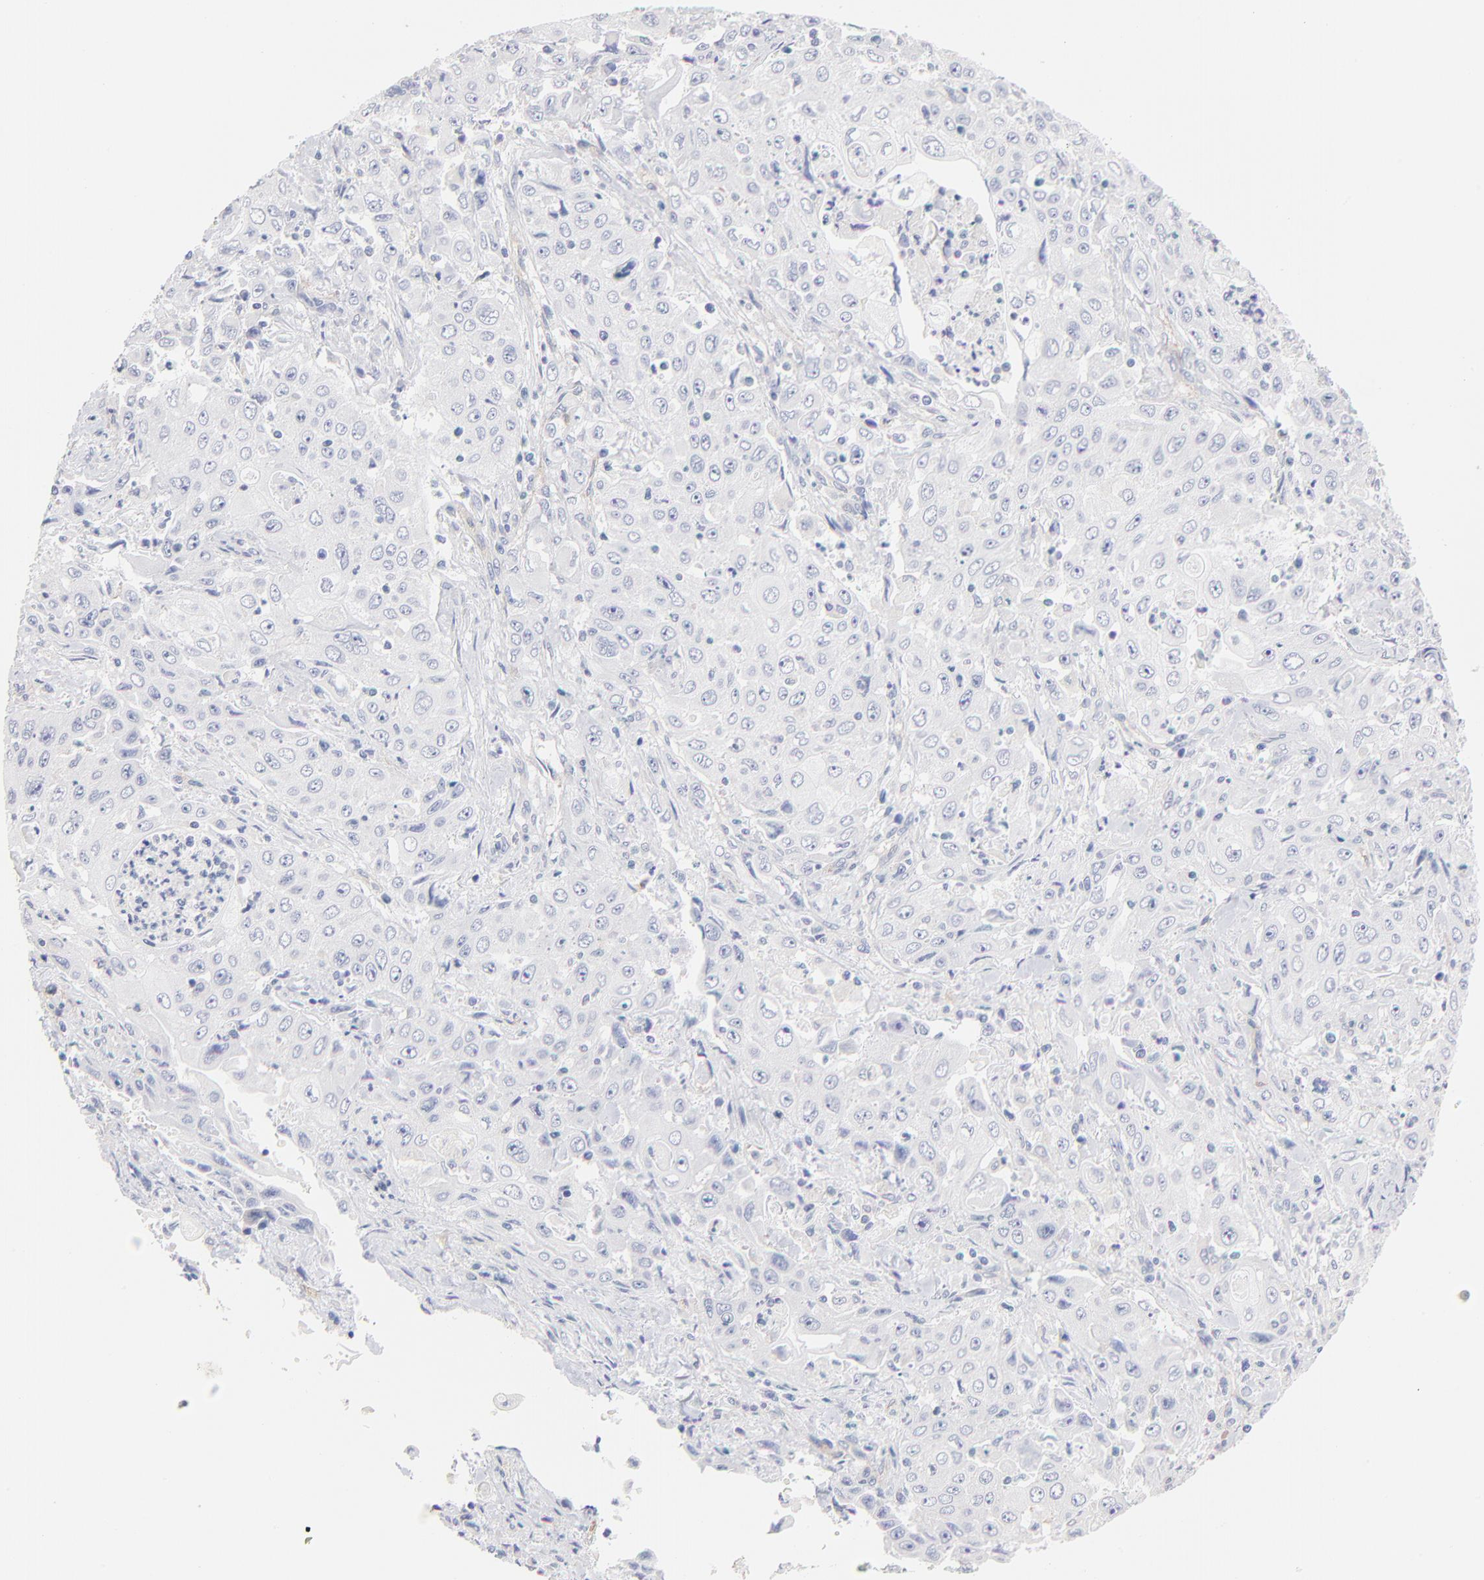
{"staining": {"intensity": "negative", "quantity": "none", "location": "none"}, "tissue": "pancreatic cancer", "cell_type": "Tumor cells", "image_type": "cancer", "snomed": [{"axis": "morphology", "description": "Adenocarcinoma, NOS"}, {"axis": "topography", "description": "Pancreas"}], "caption": "An immunohistochemistry (IHC) micrograph of pancreatic adenocarcinoma is shown. There is no staining in tumor cells of pancreatic adenocarcinoma. (Brightfield microscopy of DAB (3,3'-diaminobenzidine) IHC at high magnification).", "gene": "ITGA8", "patient": {"sex": "male", "age": 70}}